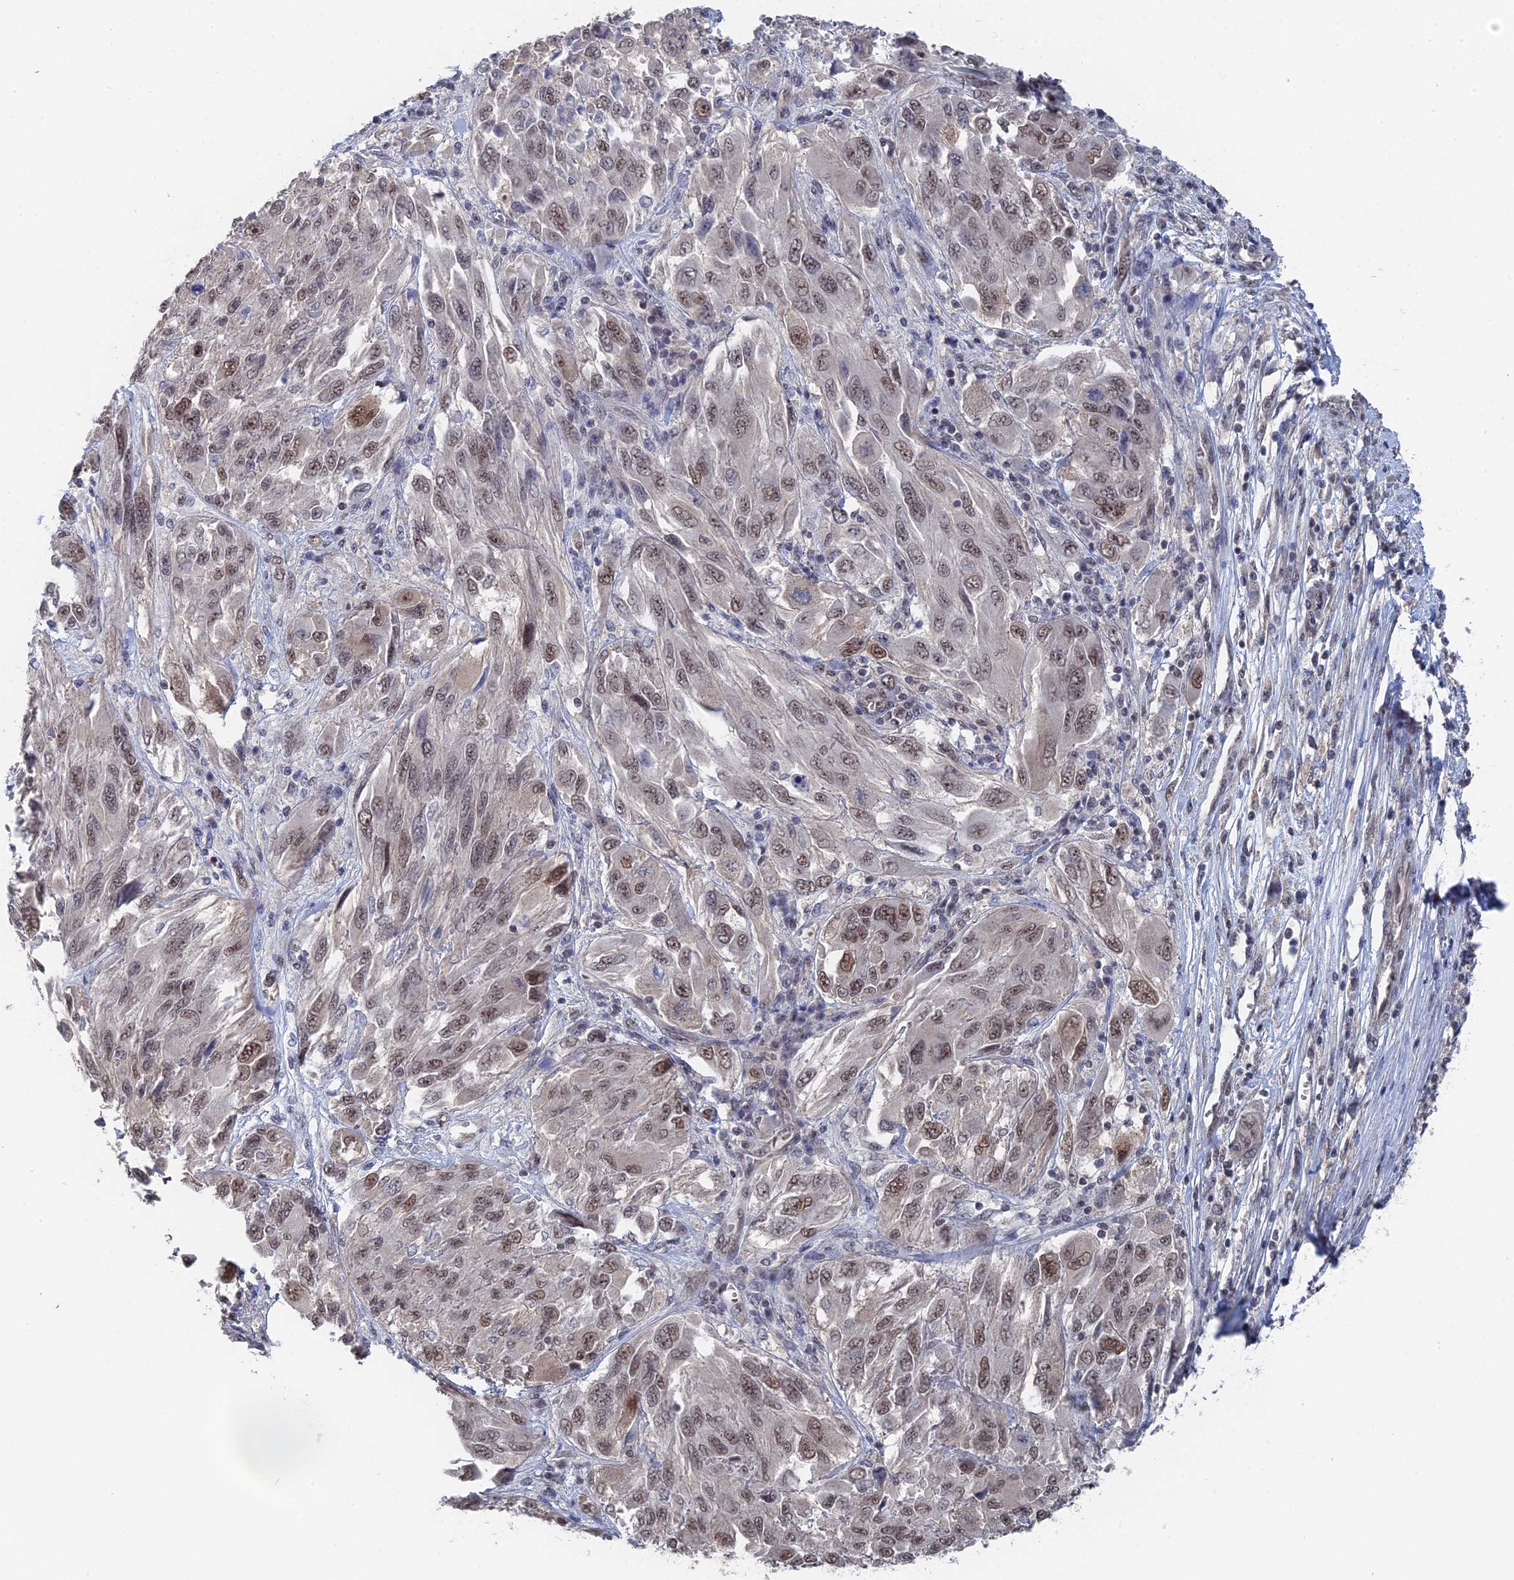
{"staining": {"intensity": "moderate", "quantity": "25%-75%", "location": "nuclear"}, "tissue": "melanoma", "cell_type": "Tumor cells", "image_type": "cancer", "snomed": [{"axis": "morphology", "description": "Malignant melanoma, NOS"}, {"axis": "topography", "description": "Skin"}], "caption": "Moderate nuclear expression is seen in approximately 25%-75% of tumor cells in malignant melanoma.", "gene": "TSSC4", "patient": {"sex": "female", "age": 91}}